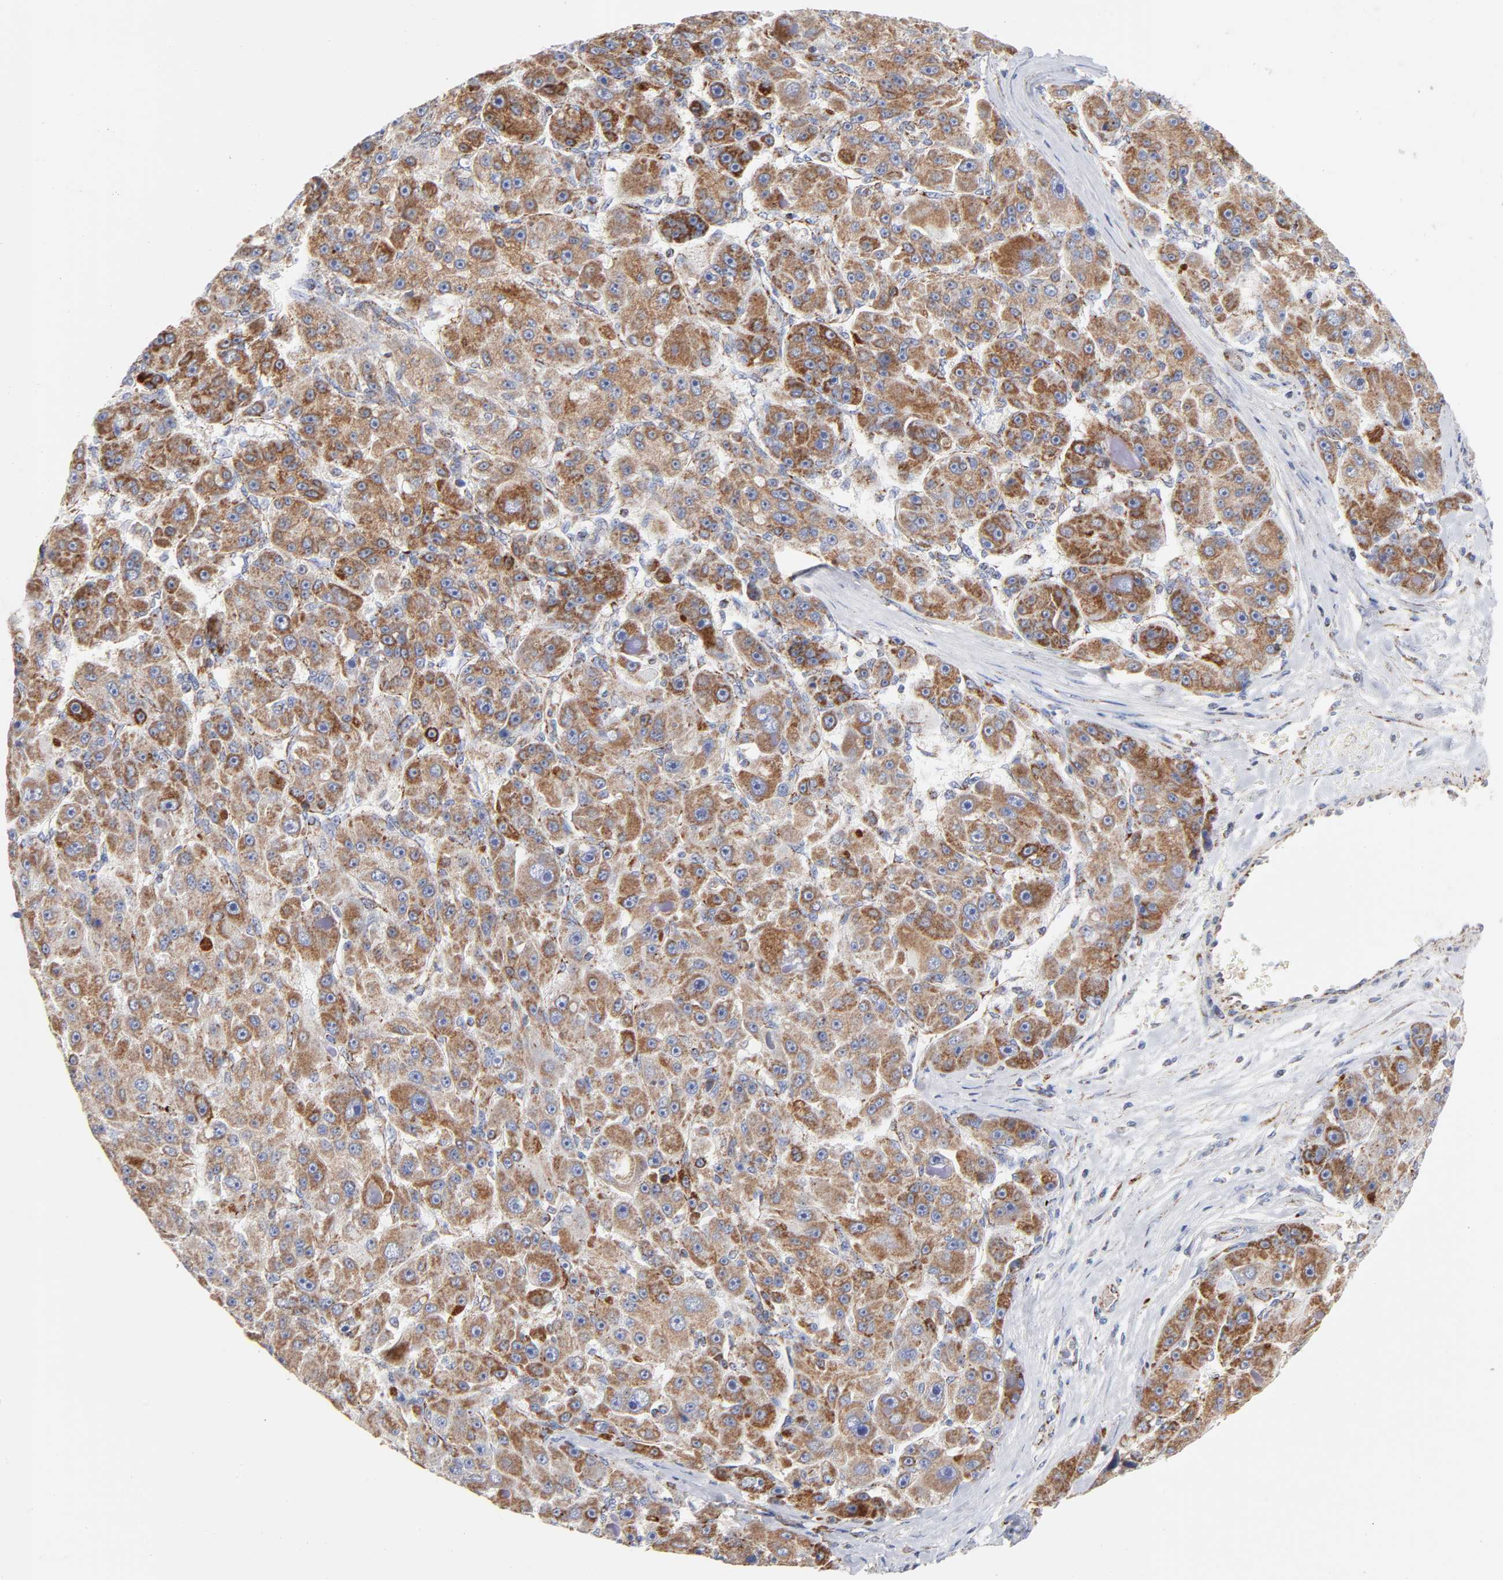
{"staining": {"intensity": "moderate", "quantity": ">75%", "location": "cytoplasmic/membranous"}, "tissue": "liver cancer", "cell_type": "Tumor cells", "image_type": "cancer", "snomed": [{"axis": "morphology", "description": "Carcinoma, Hepatocellular, NOS"}, {"axis": "topography", "description": "Liver"}], "caption": "IHC (DAB (3,3'-diaminobenzidine)) staining of human liver cancer reveals moderate cytoplasmic/membranous protein expression in about >75% of tumor cells.", "gene": "DIABLO", "patient": {"sex": "male", "age": 76}}